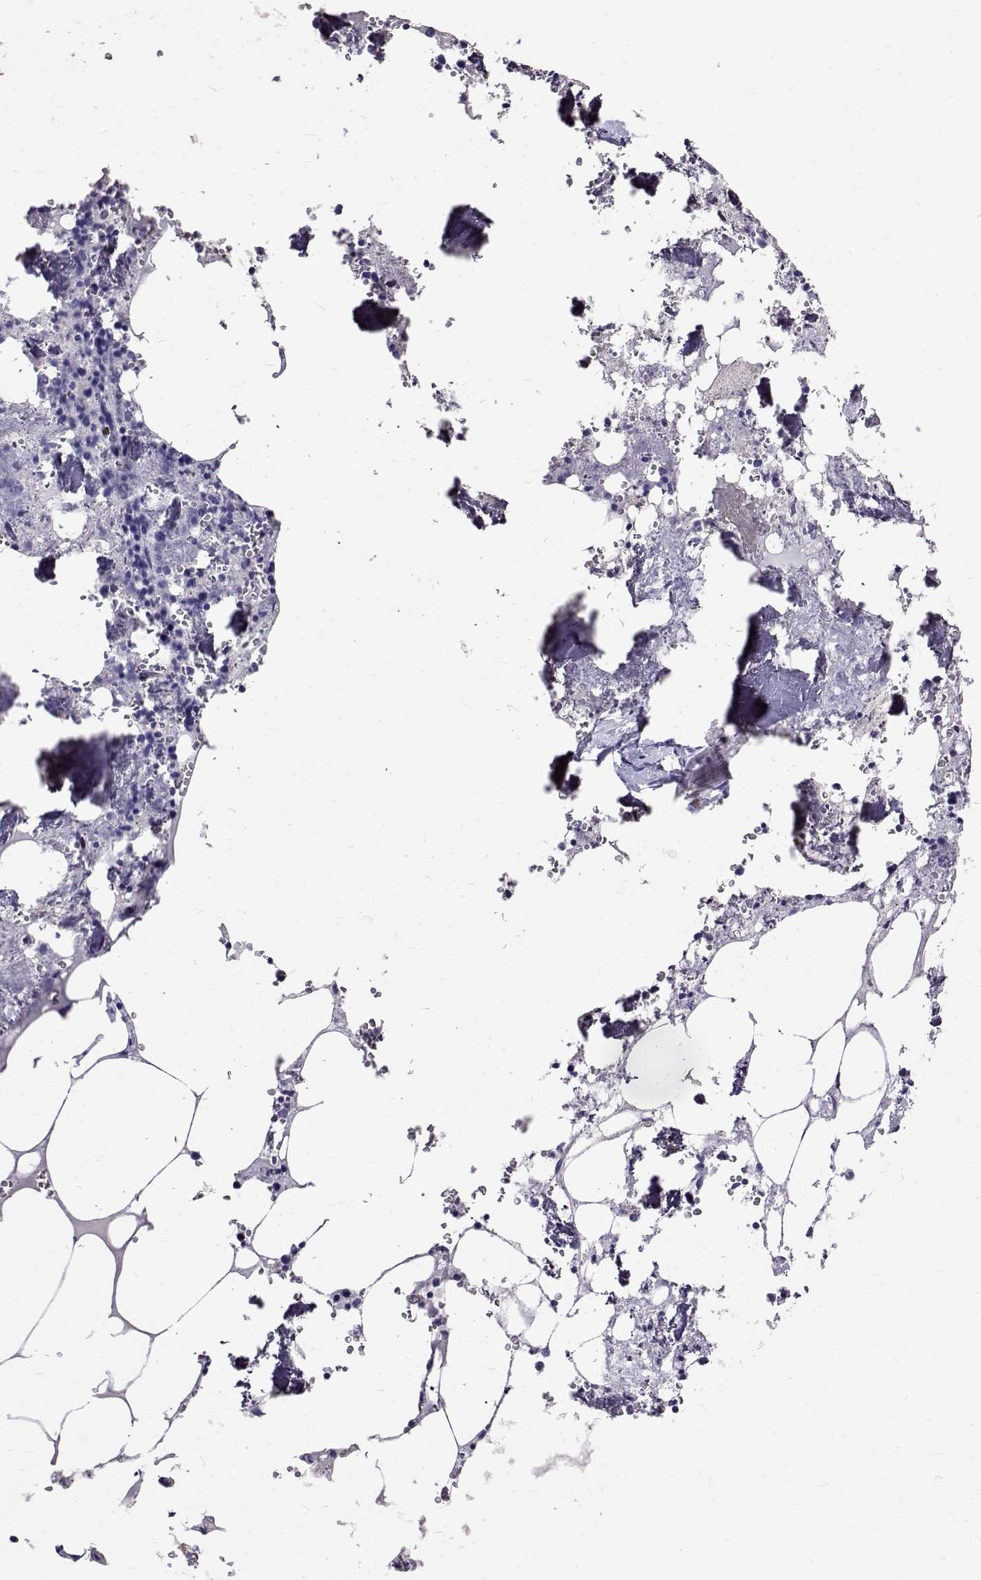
{"staining": {"intensity": "negative", "quantity": "none", "location": "none"}, "tissue": "bone marrow", "cell_type": "Hematopoietic cells", "image_type": "normal", "snomed": [{"axis": "morphology", "description": "Normal tissue, NOS"}, {"axis": "topography", "description": "Bone marrow"}], "caption": "Hematopoietic cells are negative for brown protein staining in normal bone marrow. (Immunohistochemistry, brightfield microscopy, high magnification).", "gene": "IGSF1", "patient": {"sex": "male", "age": 54}}